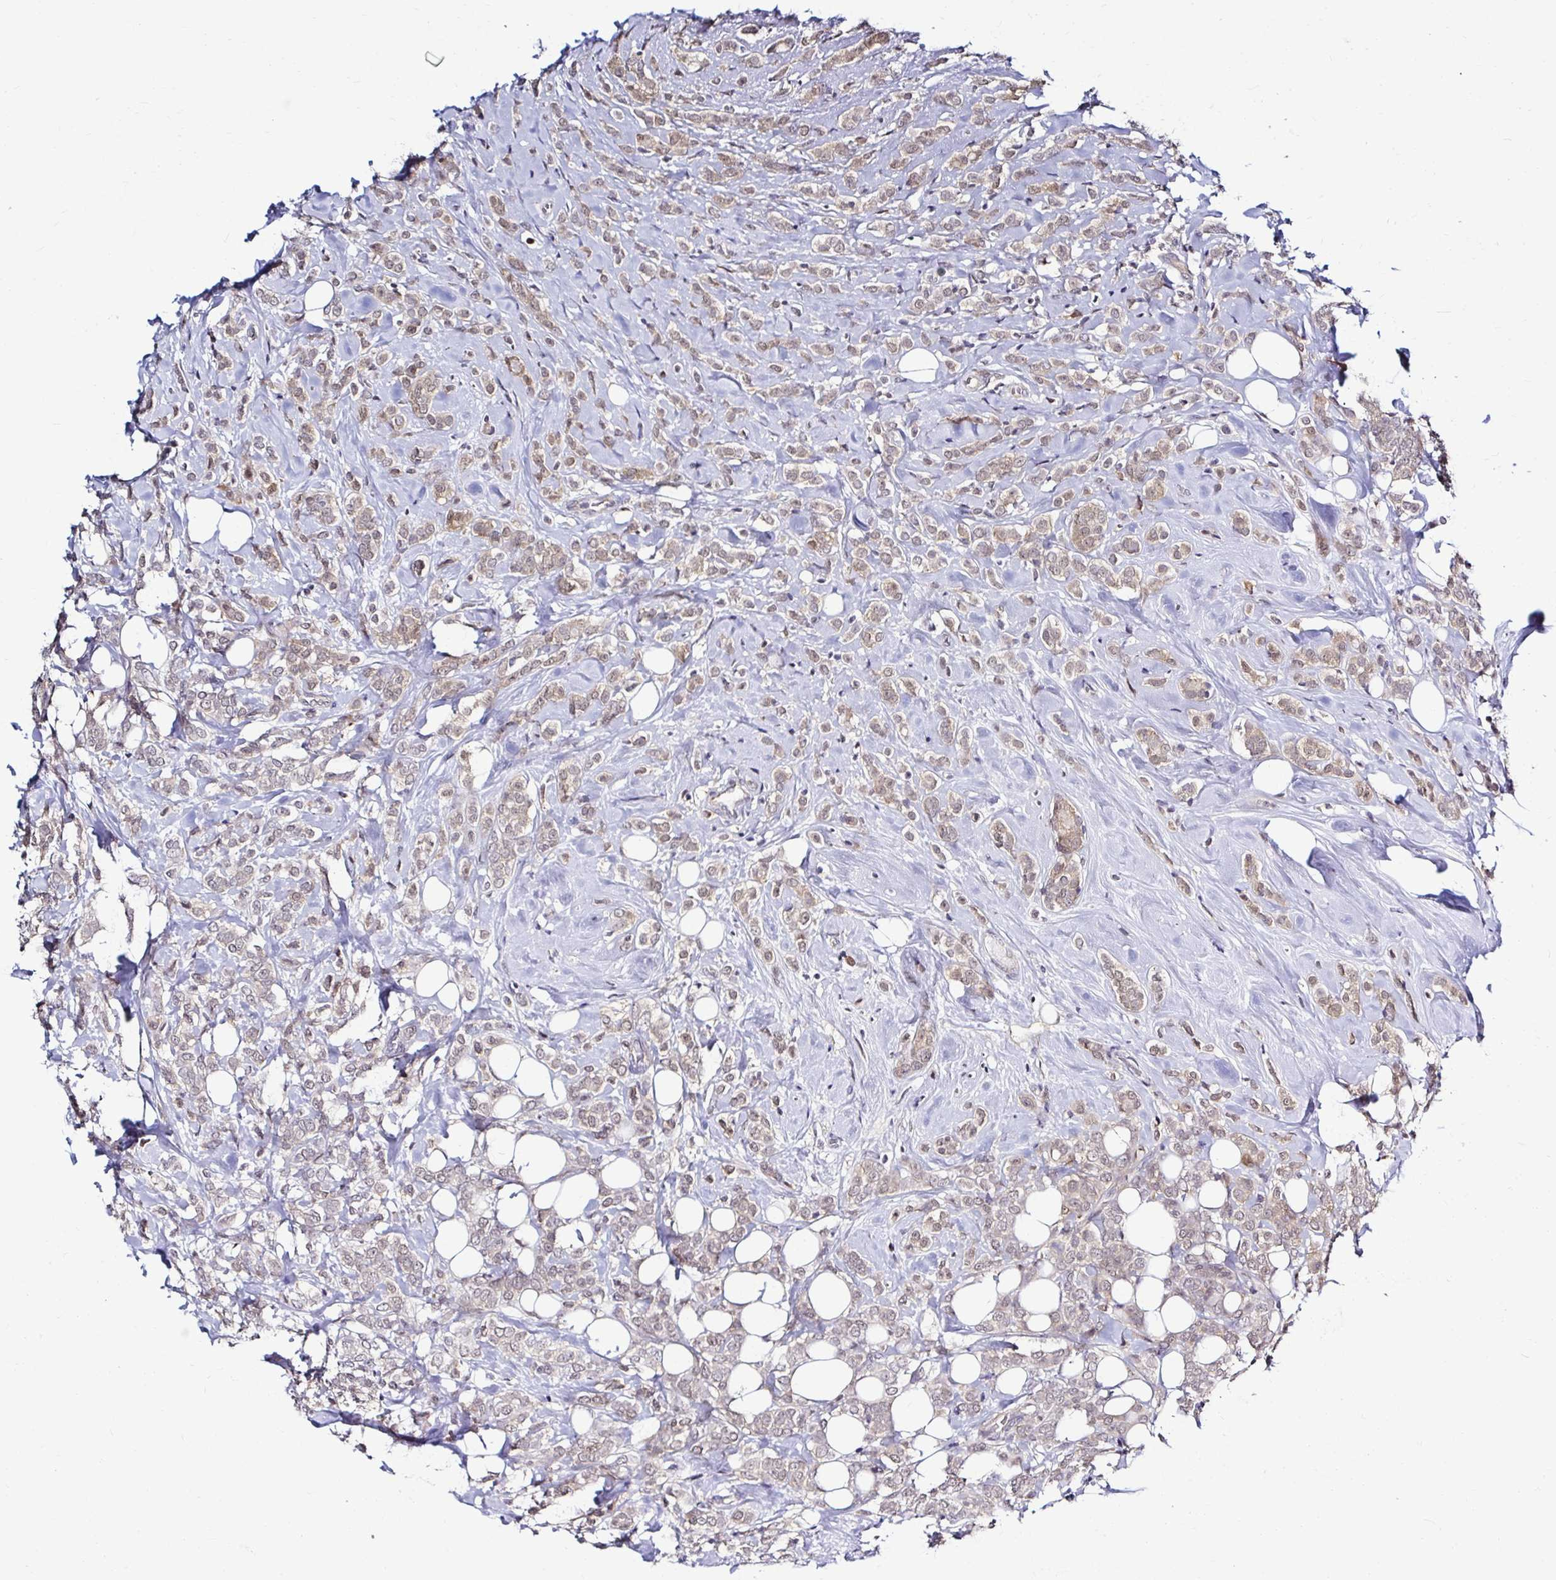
{"staining": {"intensity": "weak", "quantity": ">75%", "location": "nuclear"}, "tissue": "breast cancer", "cell_type": "Tumor cells", "image_type": "cancer", "snomed": [{"axis": "morphology", "description": "Lobular carcinoma"}, {"axis": "topography", "description": "Breast"}], "caption": "IHC (DAB) staining of lobular carcinoma (breast) shows weak nuclear protein positivity in about >75% of tumor cells.", "gene": "PSMD3", "patient": {"sex": "female", "age": 49}}